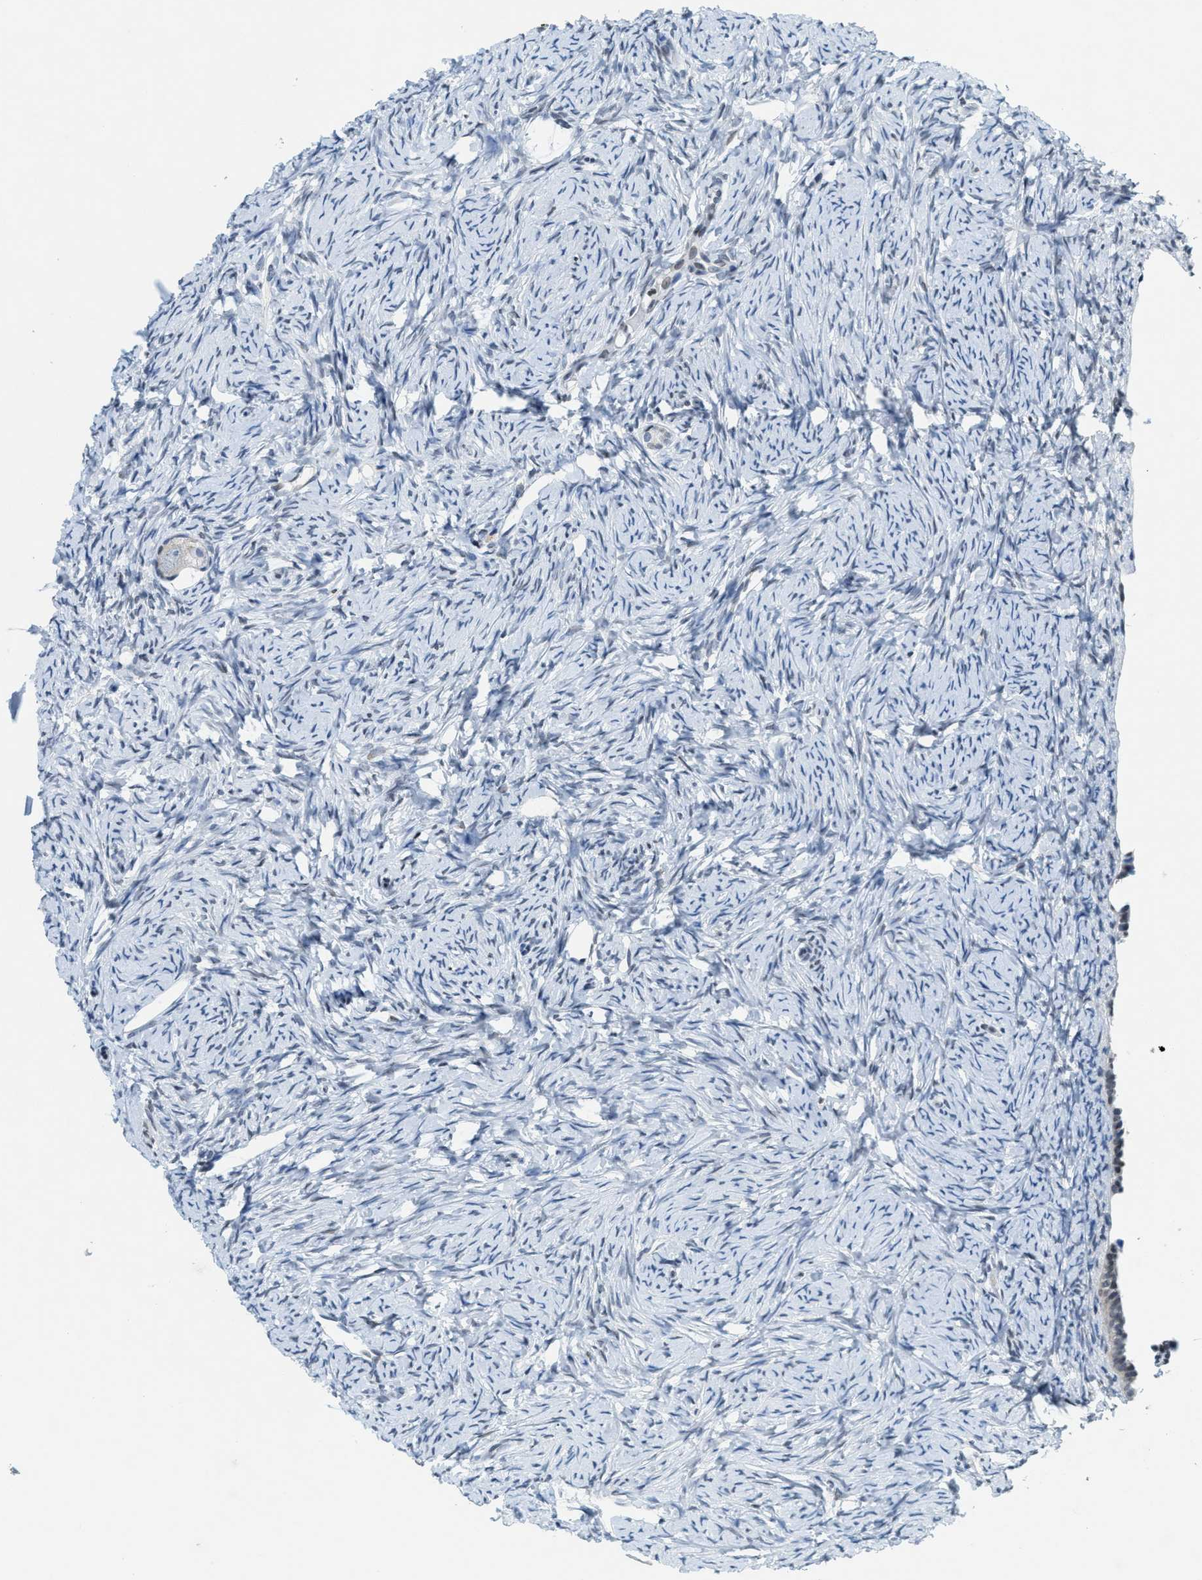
{"staining": {"intensity": "negative", "quantity": "none", "location": "none"}, "tissue": "ovary", "cell_type": "Follicle cells", "image_type": "normal", "snomed": [{"axis": "morphology", "description": "Normal tissue, NOS"}, {"axis": "topography", "description": "Ovary"}], "caption": "High magnification brightfield microscopy of normal ovary stained with DAB (3,3'-diaminobenzidine) (brown) and counterstained with hematoxylin (blue): follicle cells show no significant positivity. (DAB IHC, high magnification).", "gene": "UVRAG", "patient": {"sex": "female", "age": 33}}